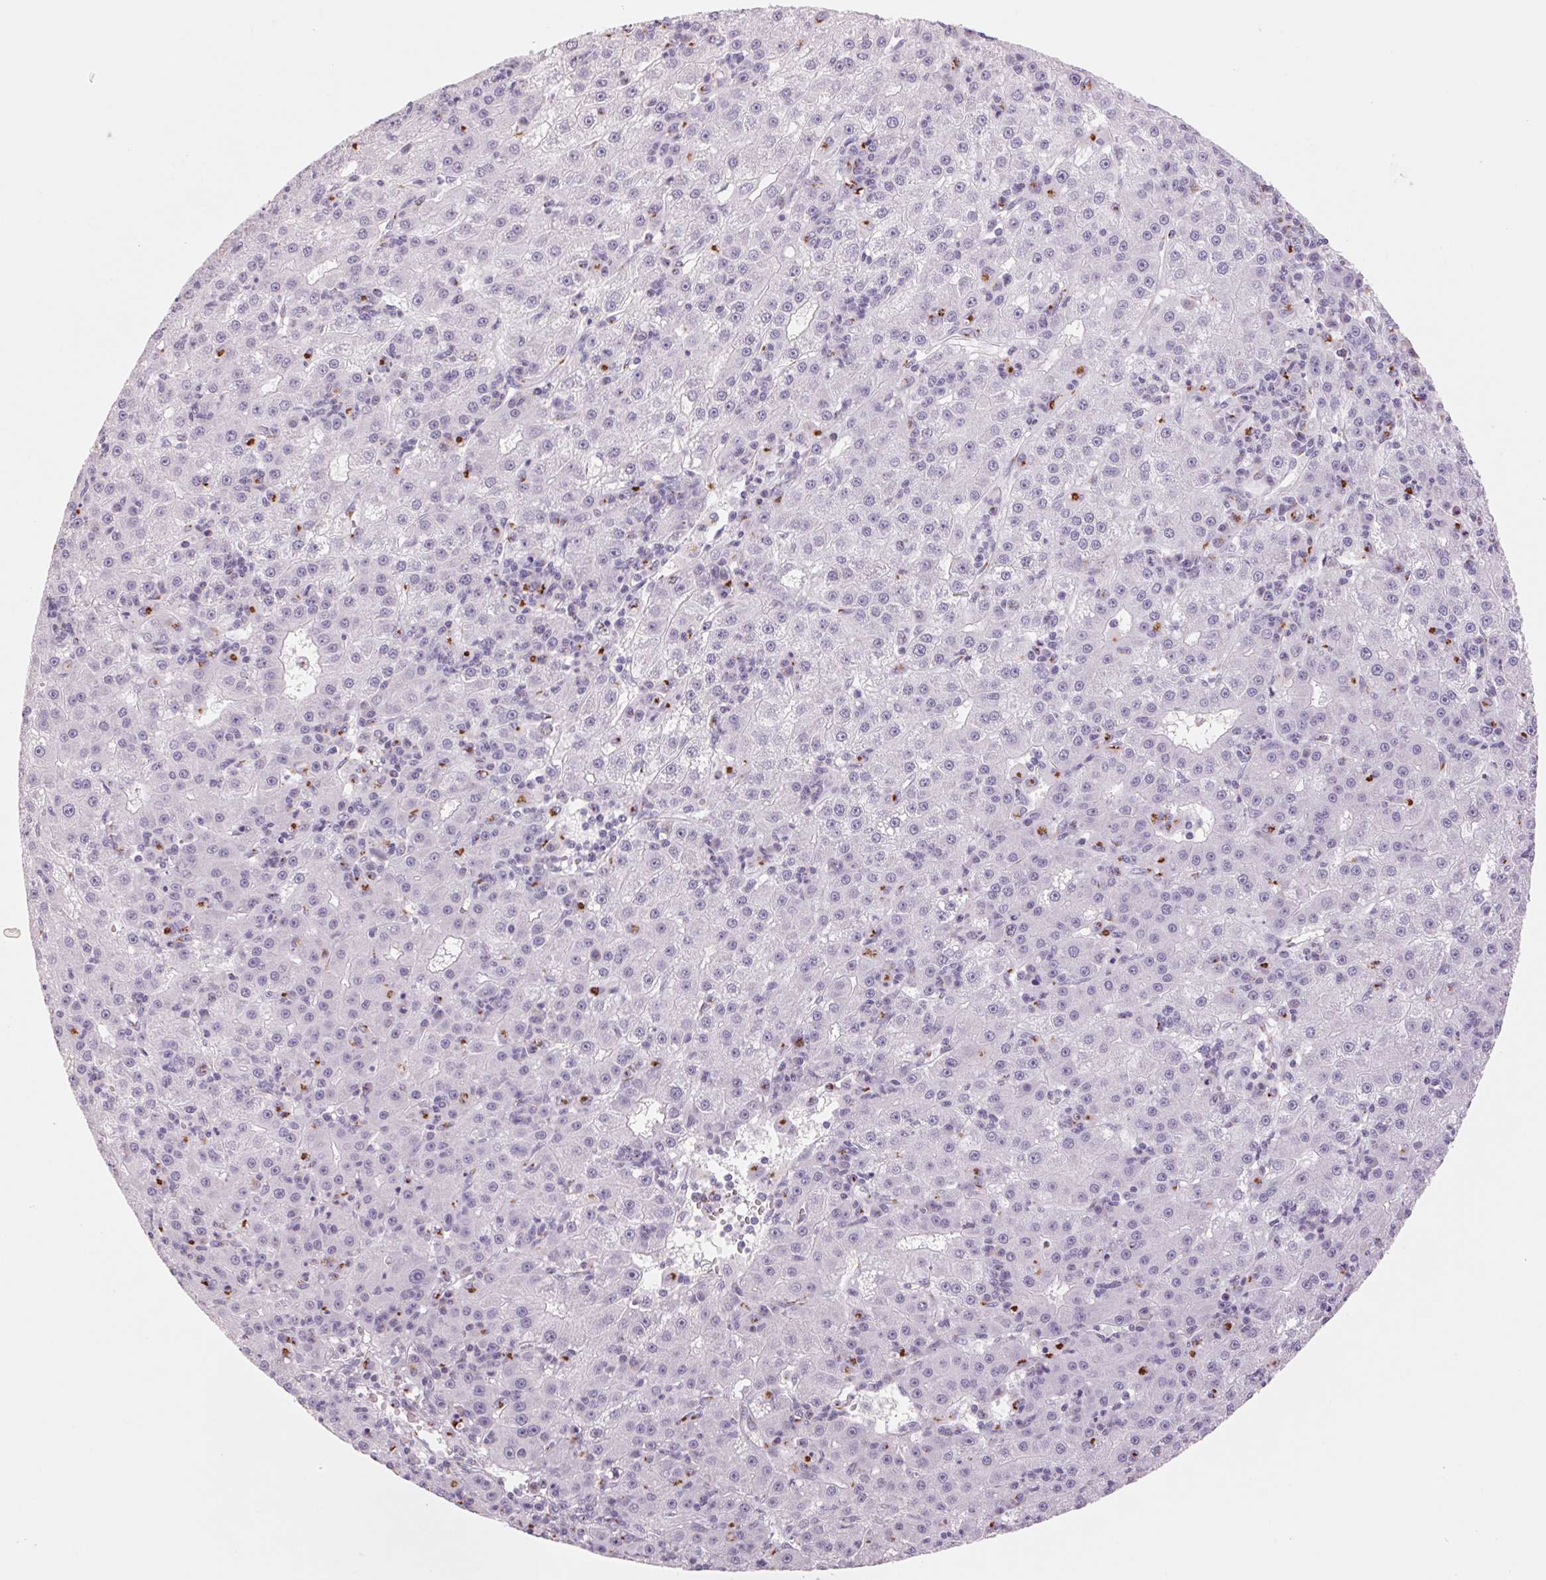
{"staining": {"intensity": "strong", "quantity": "<25%", "location": "cytoplasmic/membranous"}, "tissue": "liver cancer", "cell_type": "Tumor cells", "image_type": "cancer", "snomed": [{"axis": "morphology", "description": "Carcinoma, Hepatocellular, NOS"}, {"axis": "topography", "description": "Liver"}], "caption": "A medium amount of strong cytoplasmic/membranous expression is seen in about <25% of tumor cells in liver cancer (hepatocellular carcinoma) tissue.", "gene": "GALNT7", "patient": {"sex": "male", "age": 76}}